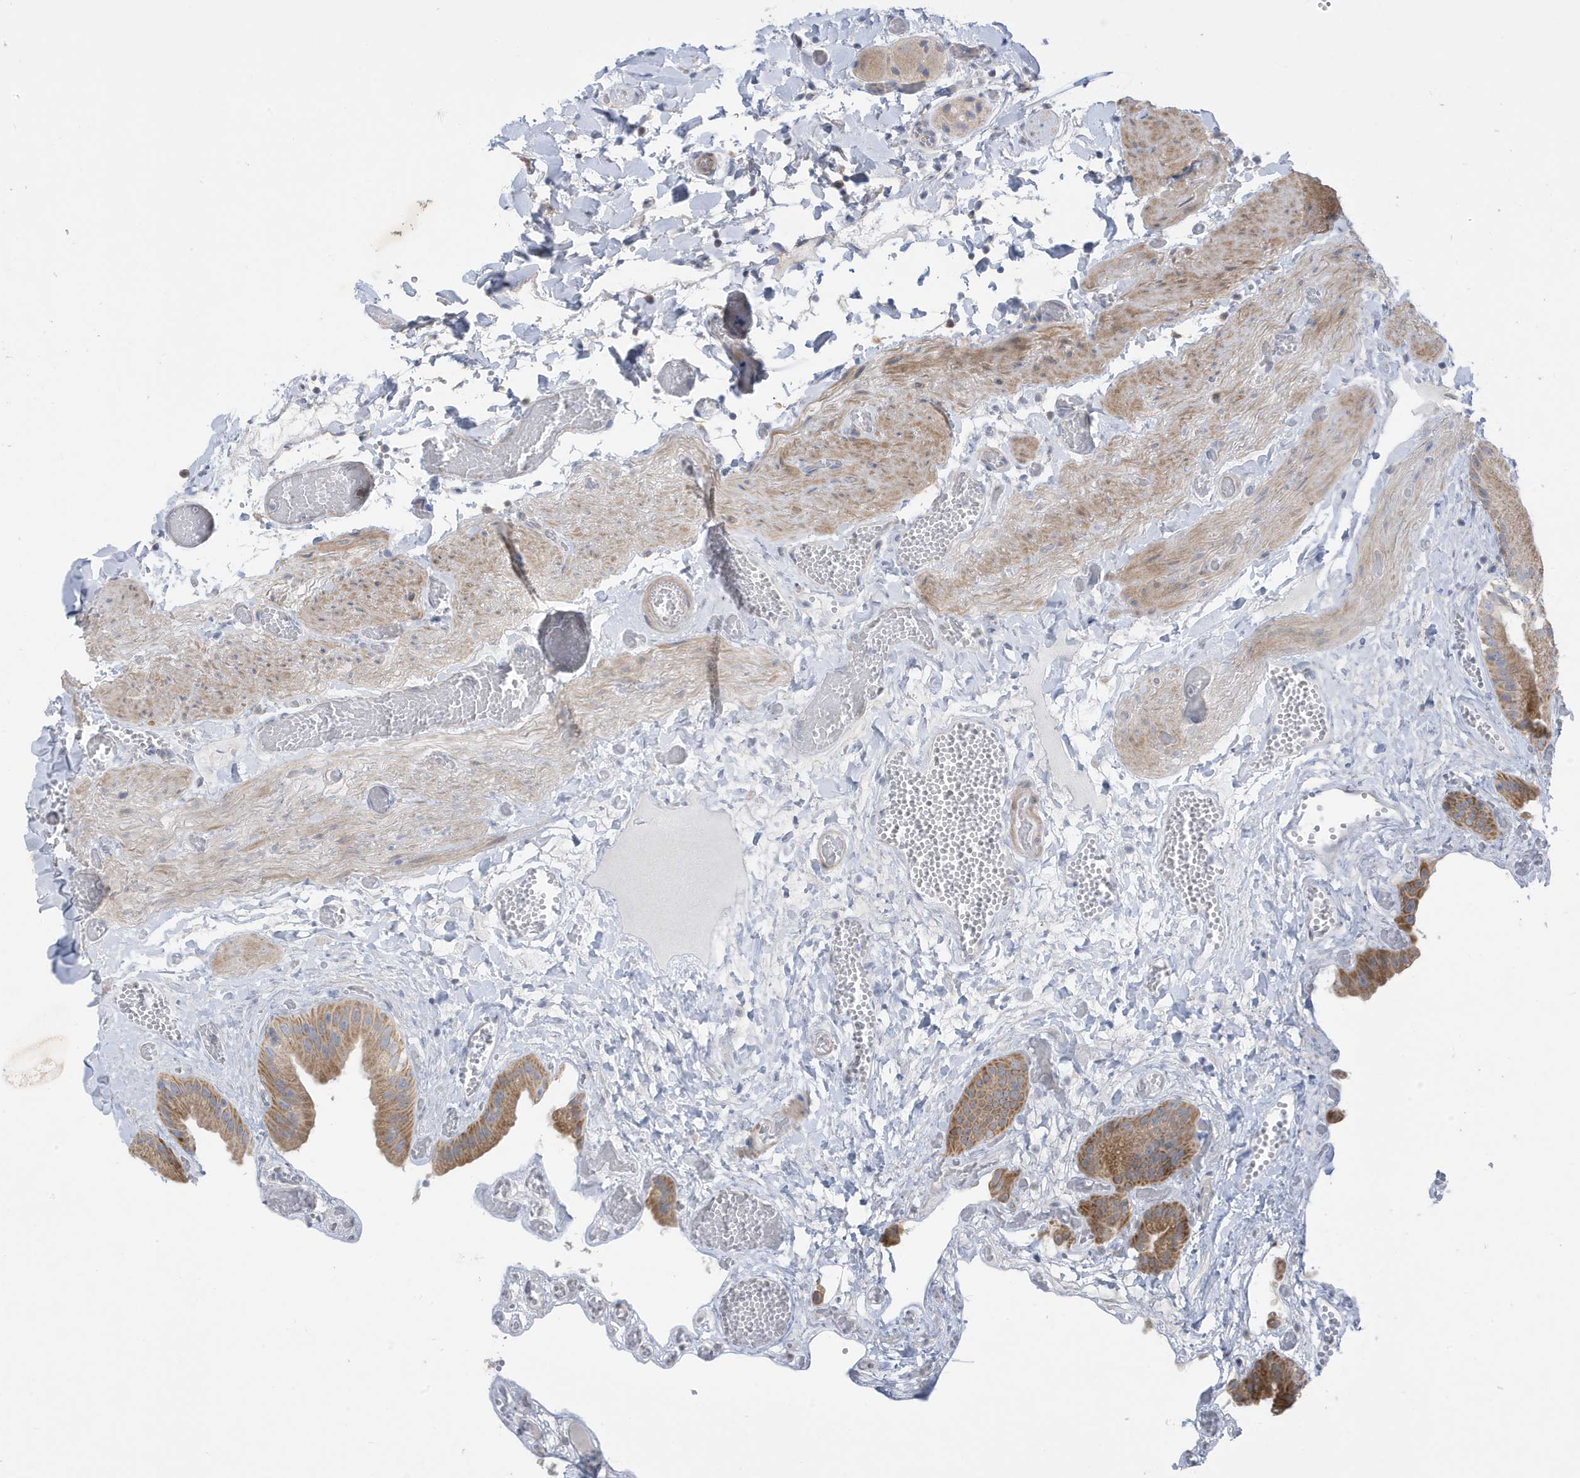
{"staining": {"intensity": "moderate", "quantity": "25%-75%", "location": "cytoplasmic/membranous"}, "tissue": "gallbladder", "cell_type": "Glandular cells", "image_type": "normal", "snomed": [{"axis": "morphology", "description": "Normal tissue, NOS"}, {"axis": "topography", "description": "Gallbladder"}], "caption": "An immunohistochemistry photomicrograph of unremarkable tissue is shown. Protein staining in brown labels moderate cytoplasmic/membranous positivity in gallbladder within glandular cells.", "gene": "ATP13A5", "patient": {"sex": "female", "age": 64}}